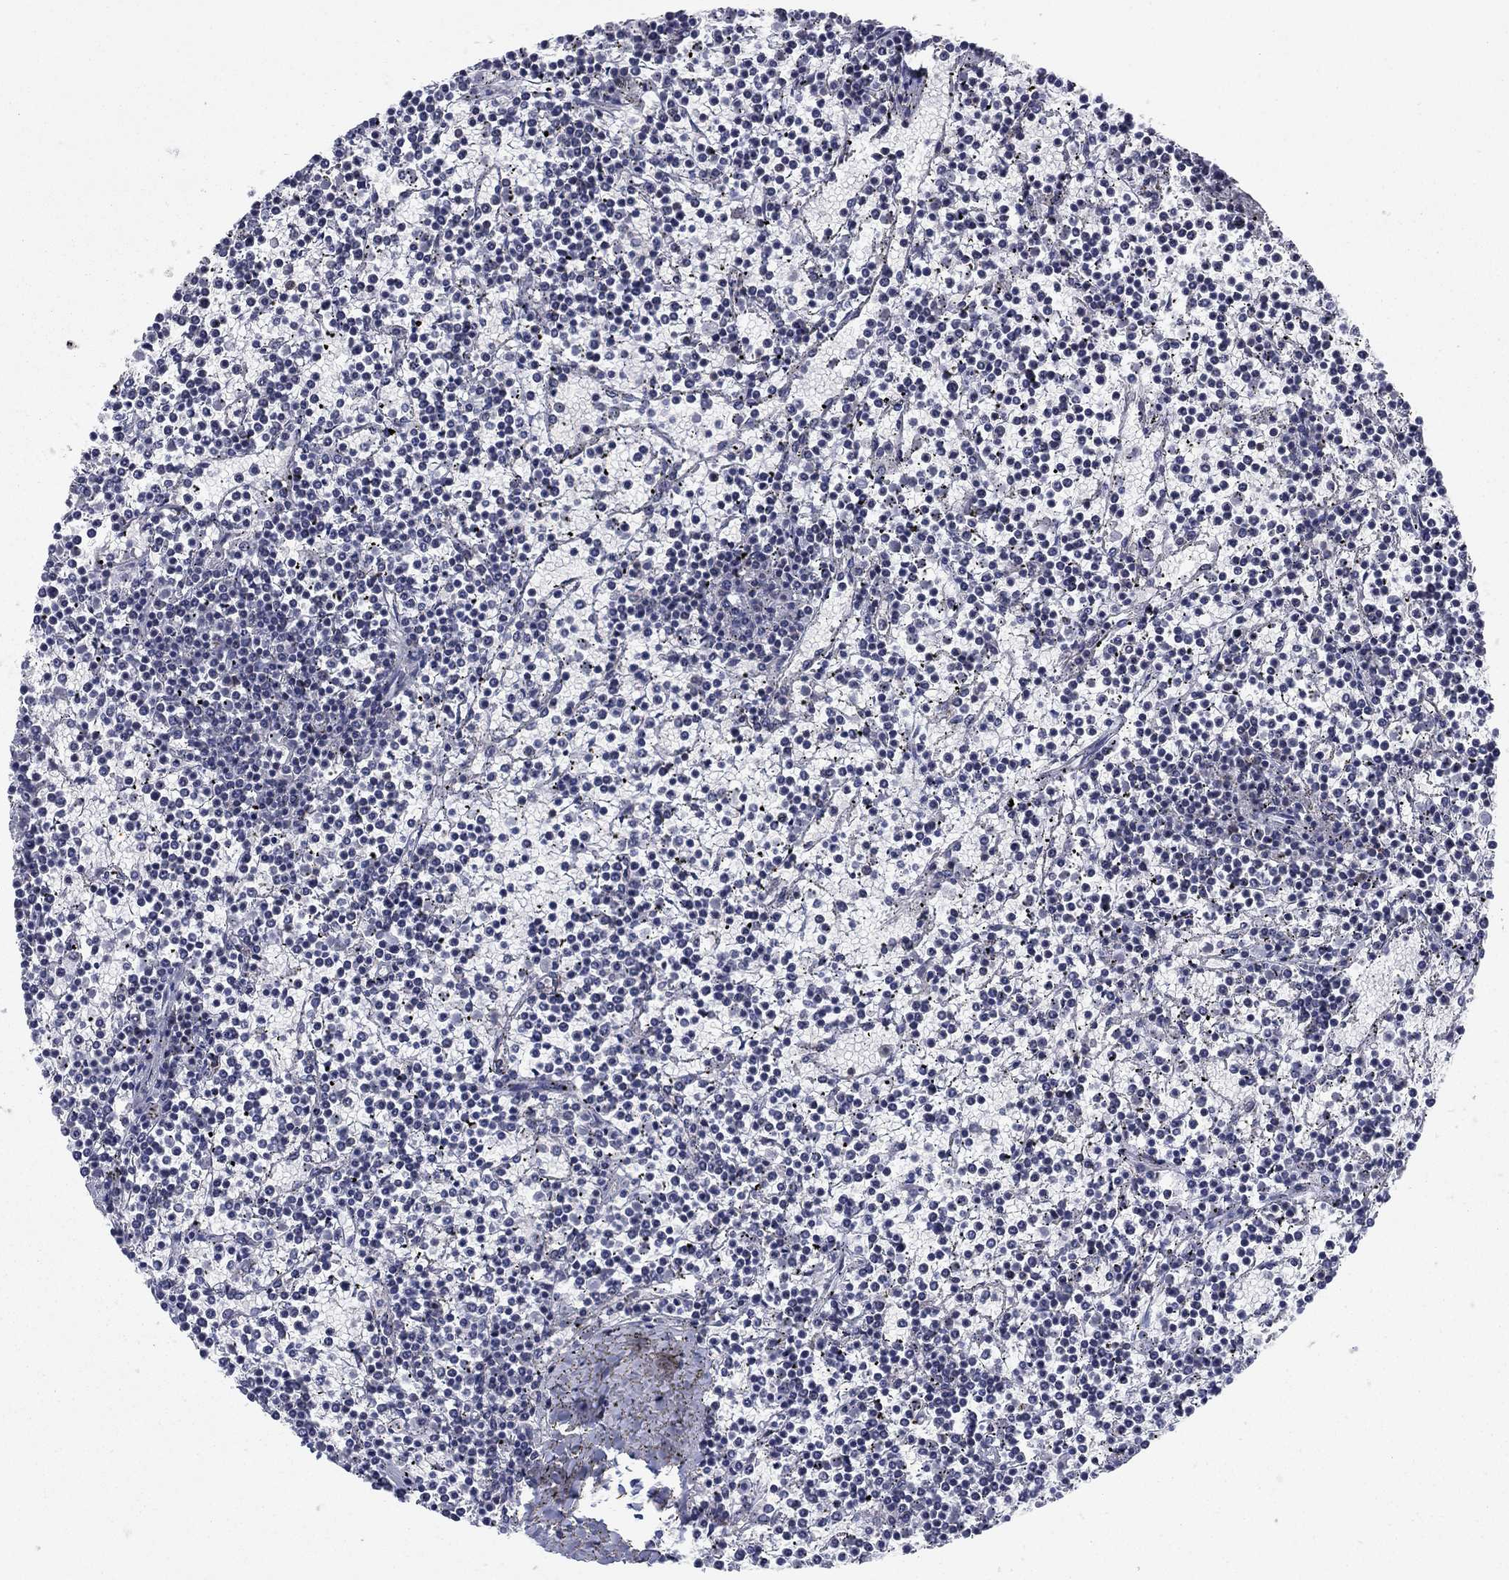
{"staining": {"intensity": "negative", "quantity": "none", "location": "none"}, "tissue": "lymphoma", "cell_type": "Tumor cells", "image_type": "cancer", "snomed": [{"axis": "morphology", "description": "Malignant lymphoma, non-Hodgkin's type, Low grade"}, {"axis": "topography", "description": "Spleen"}], "caption": "Tumor cells are negative for protein expression in human lymphoma.", "gene": "PSD4", "patient": {"sex": "female", "age": 19}}